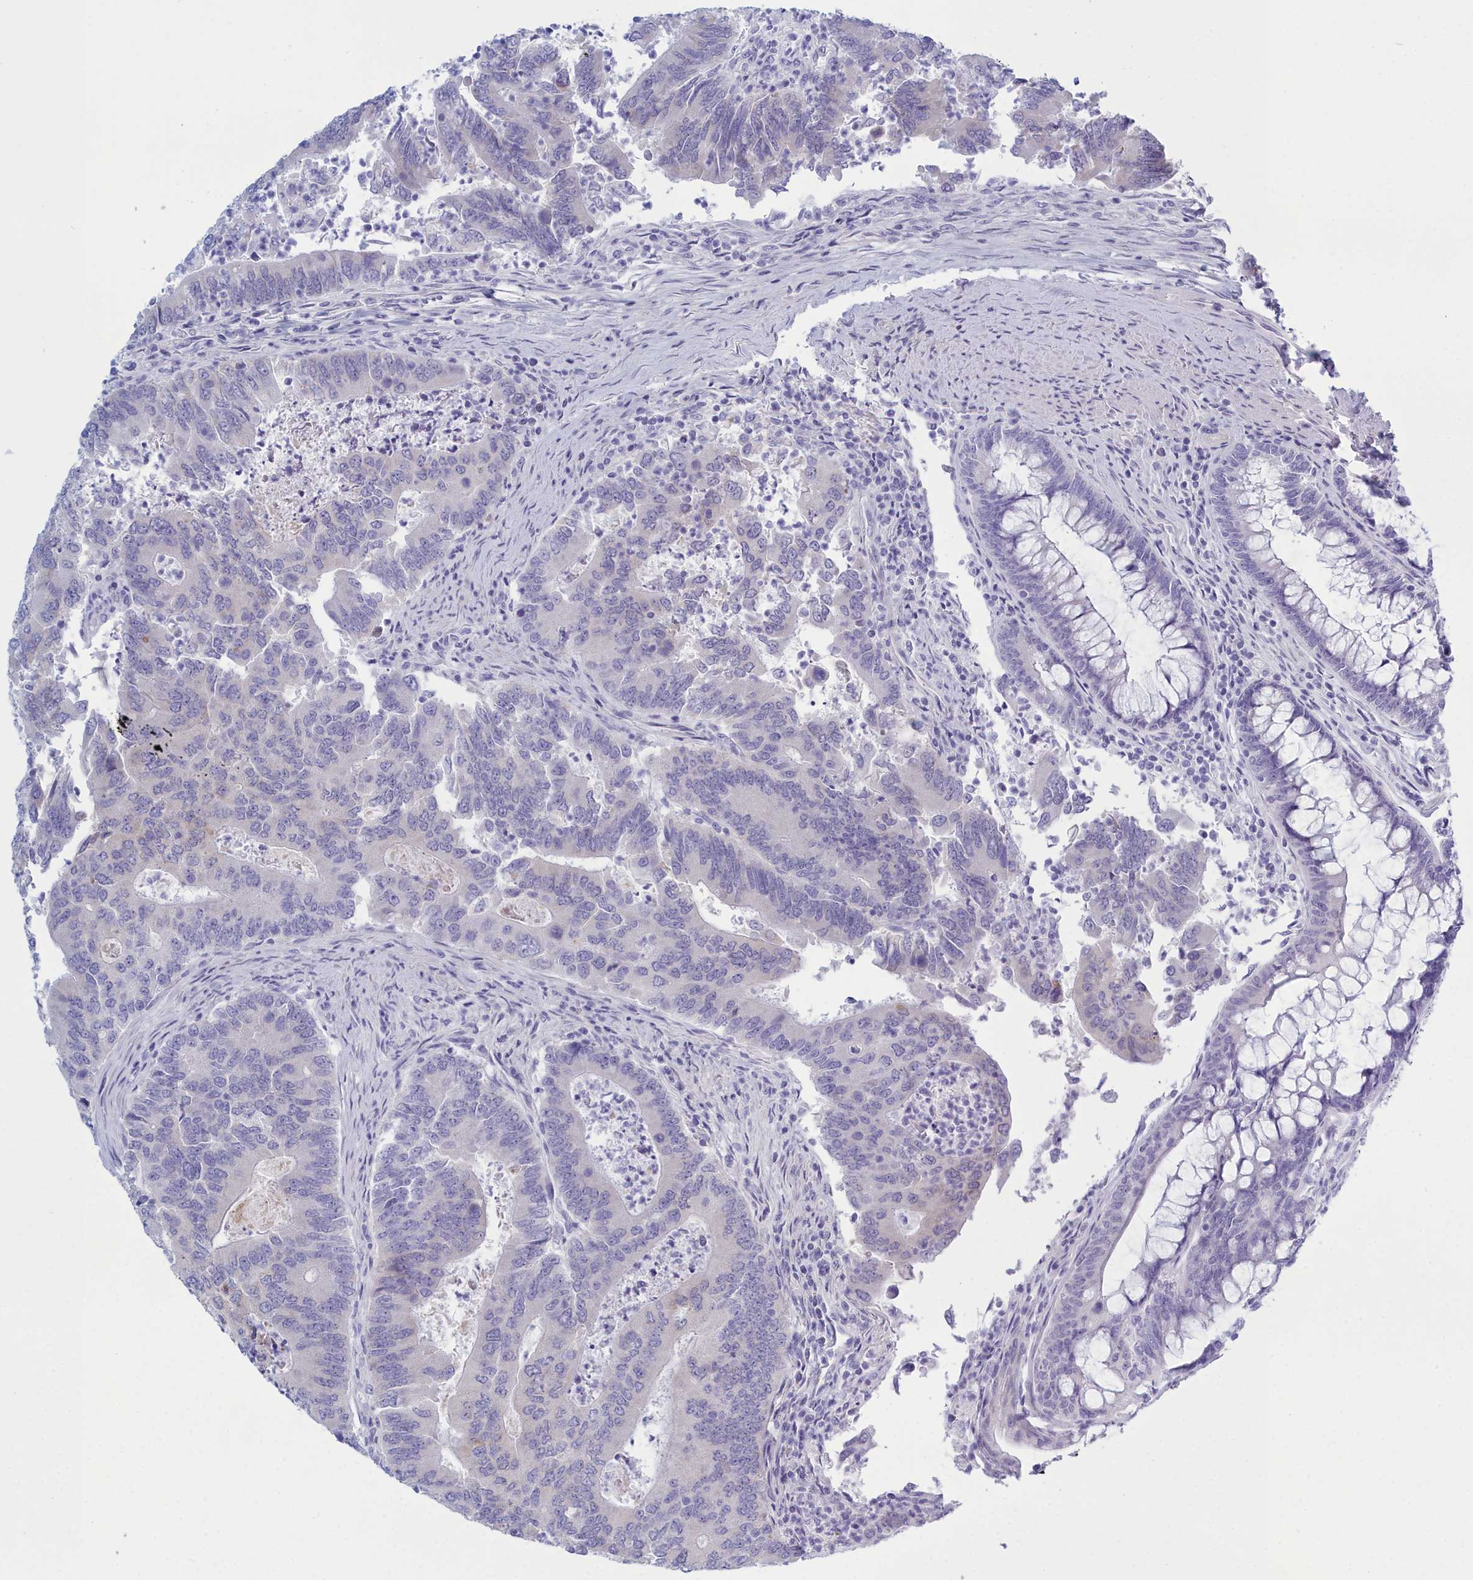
{"staining": {"intensity": "negative", "quantity": "none", "location": "none"}, "tissue": "colorectal cancer", "cell_type": "Tumor cells", "image_type": "cancer", "snomed": [{"axis": "morphology", "description": "Adenocarcinoma, NOS"}, {"axis": "topography", "description": "Colon"}], "caption": "Colorectal adenocarcinoma was stained to show a protein in brown. There is no significant positivity in tumor cells.", "gene": "TMEM97", "patient": {"sex": "female", "age": 67}}